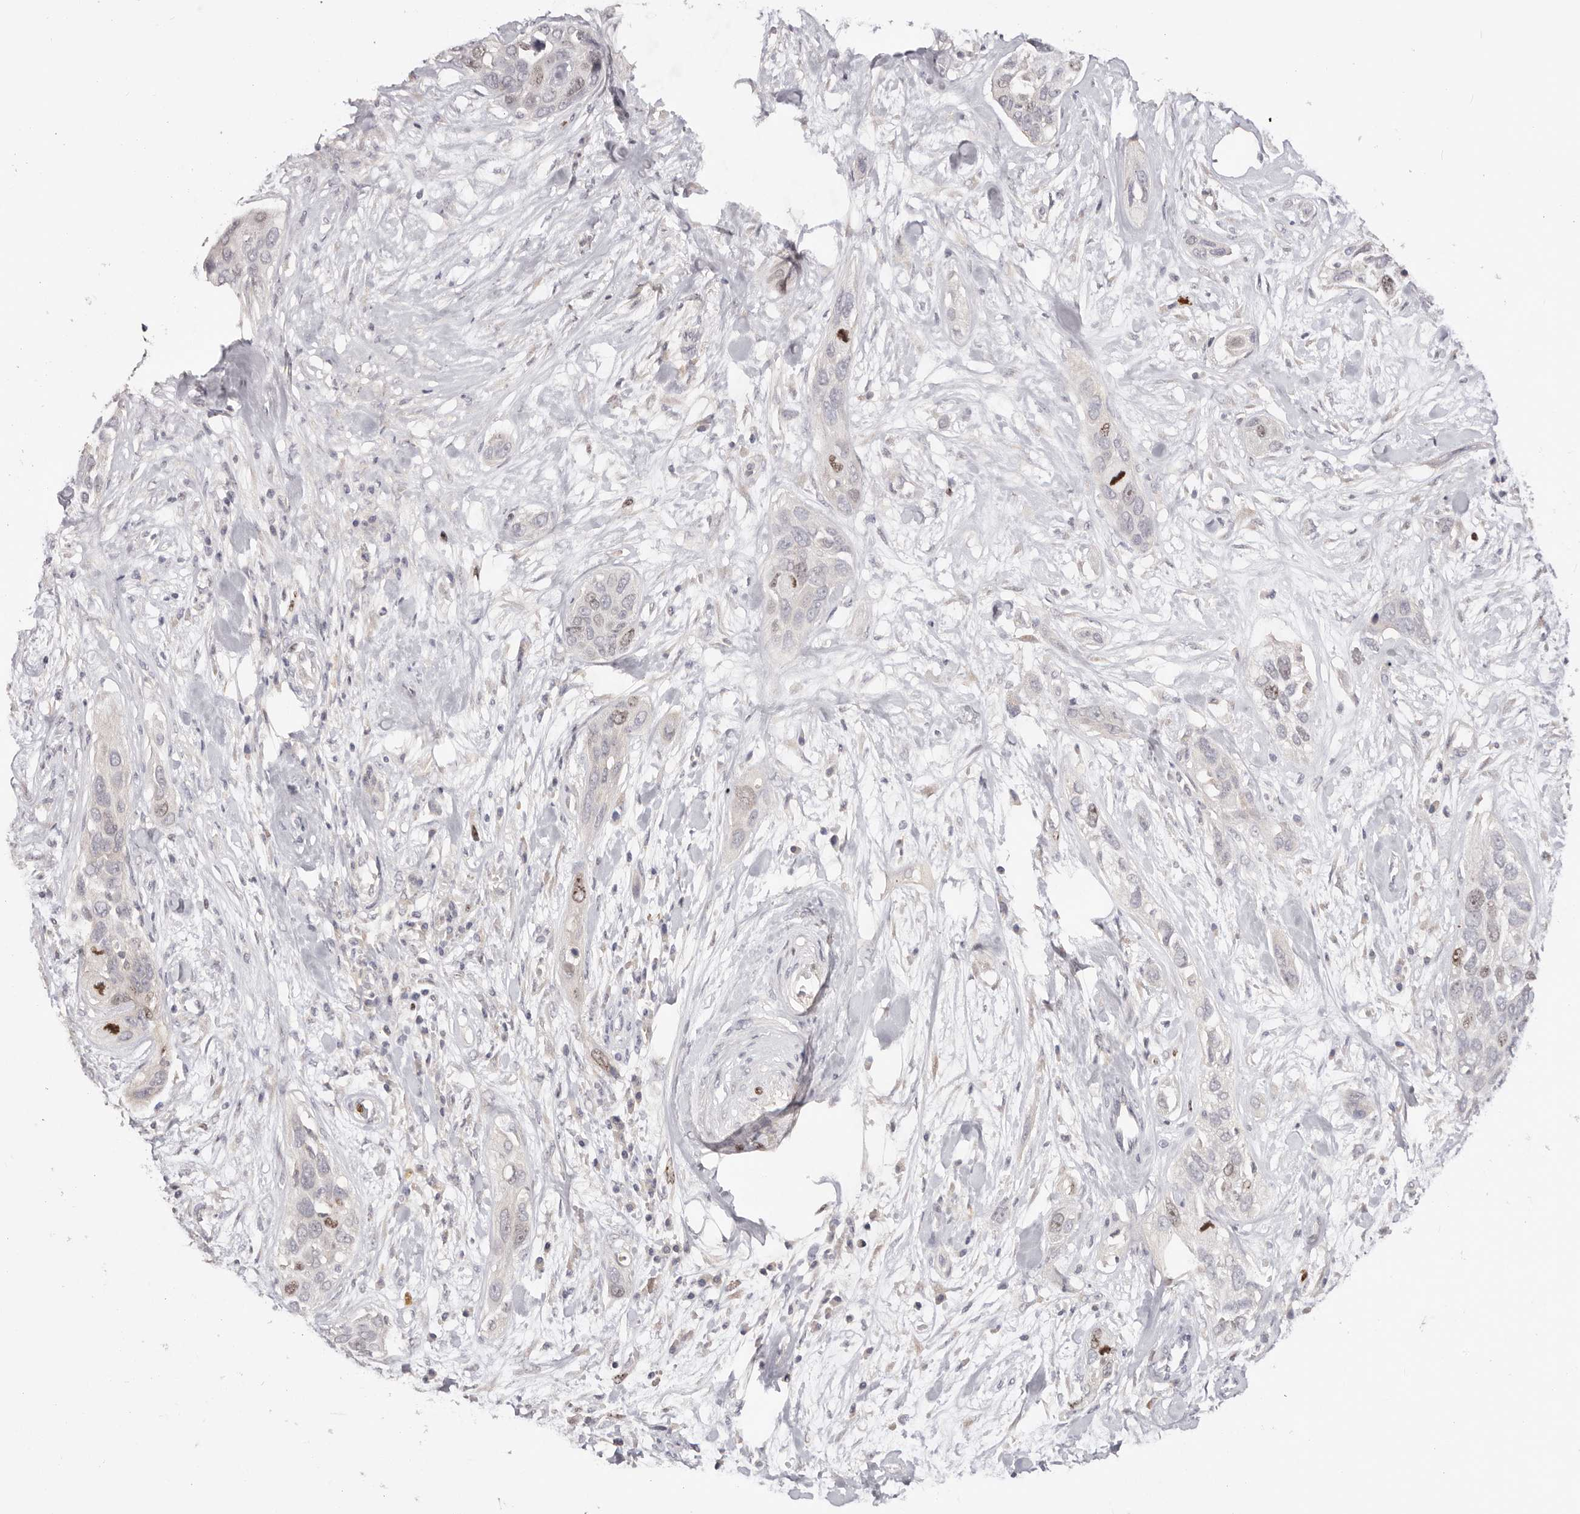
{"staining": {"intensity": "weak", "quantity": "<25%", "location": "nuclear"}, "tissue": "pancreatic cancer", "cell_type": "Tumor cells", "image_type": "cancer", "snomed": [{"axis": "morphology", "description": "Adenocarcinoma, NOS"}, {"axis": "topography", "description": "Pancreas"}], "caption": "A histopathology image of human pancreatic adenocarcinoma is negative for staining in tumor cells.", "gene": "CCDC190", "patient": {"sex": "female", "age": 60}}